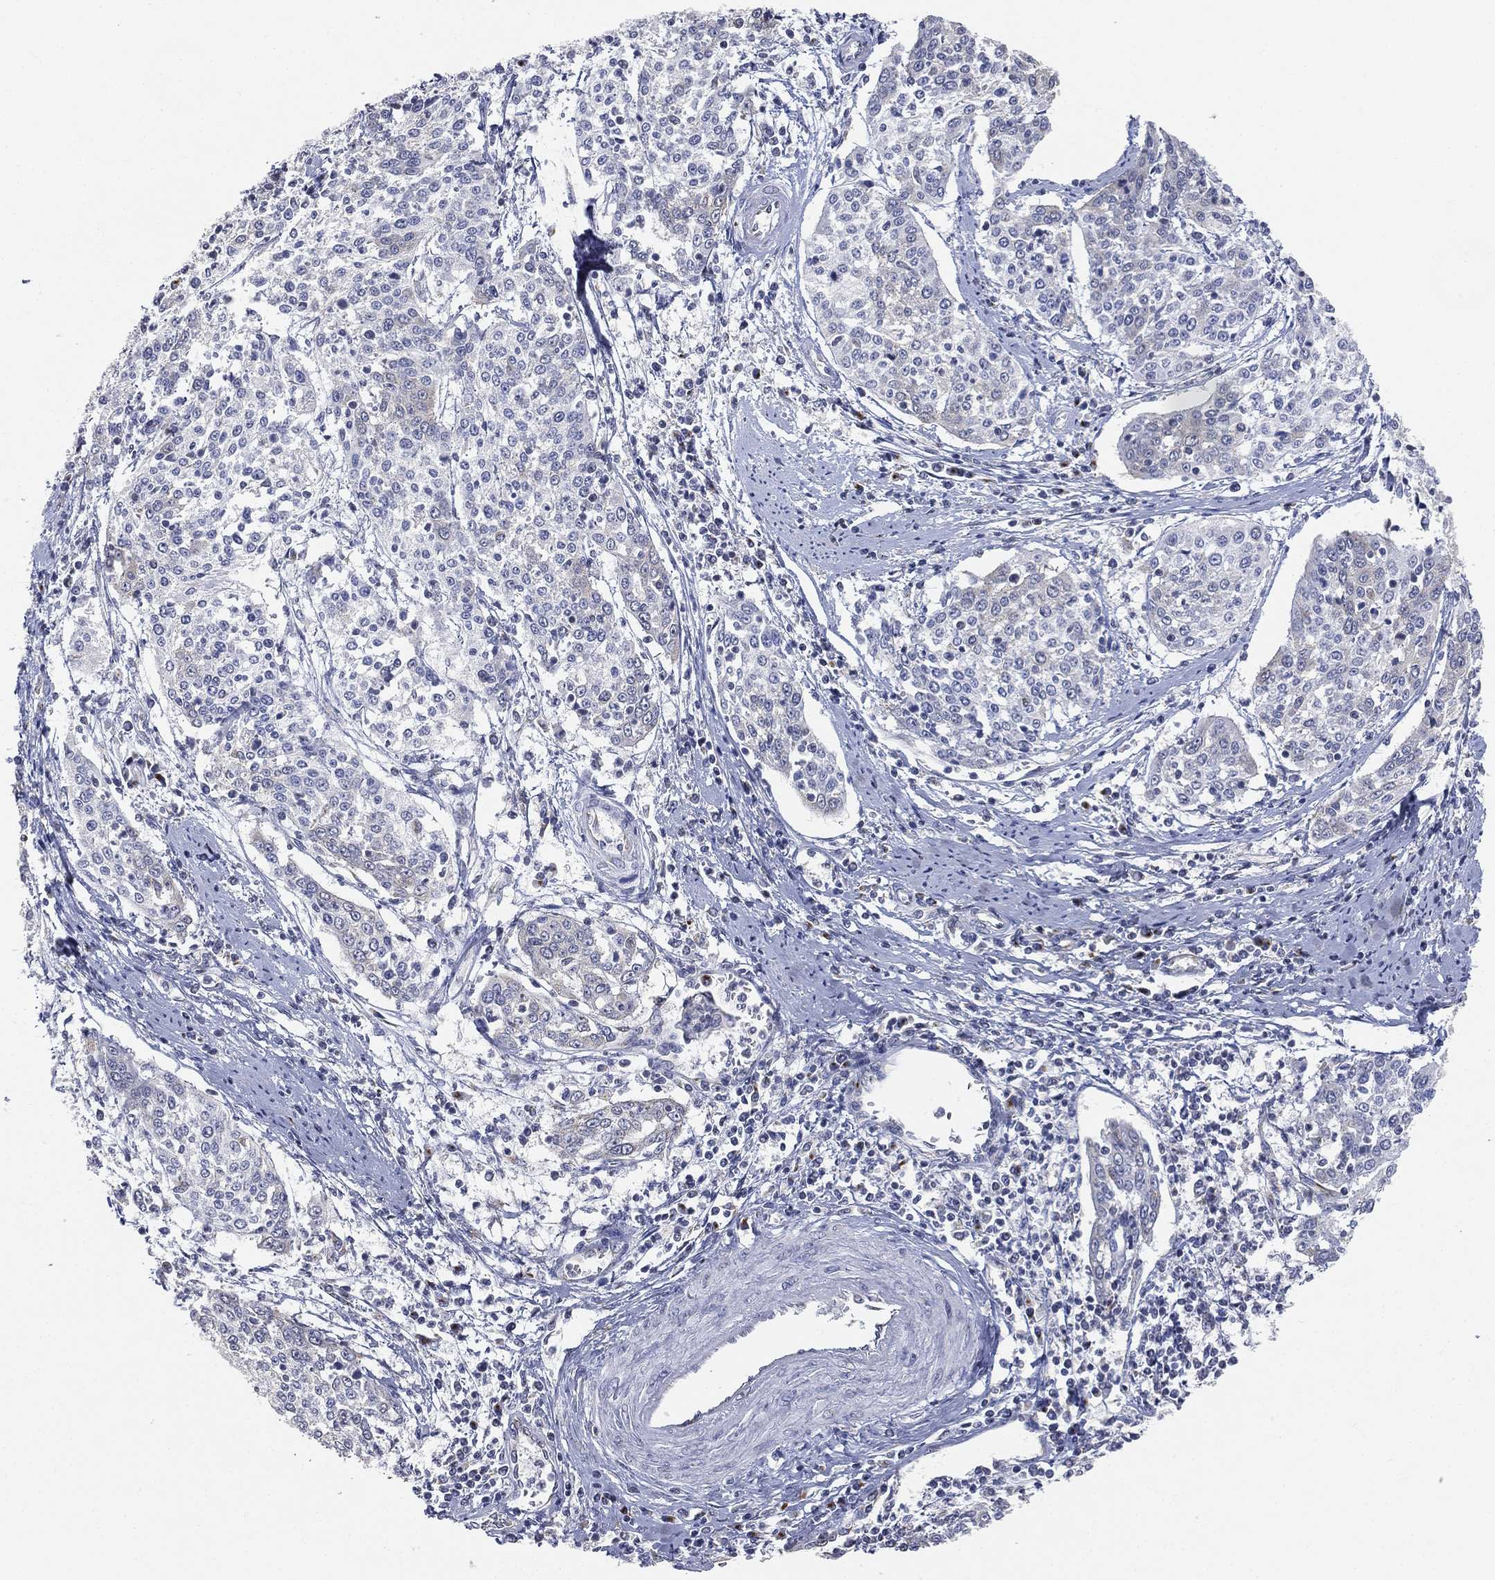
{"staining": {"intensity": "negative", "quantity": "none", "location": "none"}, "tissue": "cervical cancer", "cell_type": "Tumor cells", "image_type": "cancer", "snomed": [{"axis": "morphology", "description": "Squamous cell carcinoma, NOS"}, {"axis": "topography", "description": "Cervix"}], "caption": "Immunohistochemistry (IHC) micrograph of human cervical squamous cell carcinoma stained for a protein (brown), which shows no positivity in tumor cells.", "gene": "TICAM1", "patient": {"sex": "female", "age": 41}}